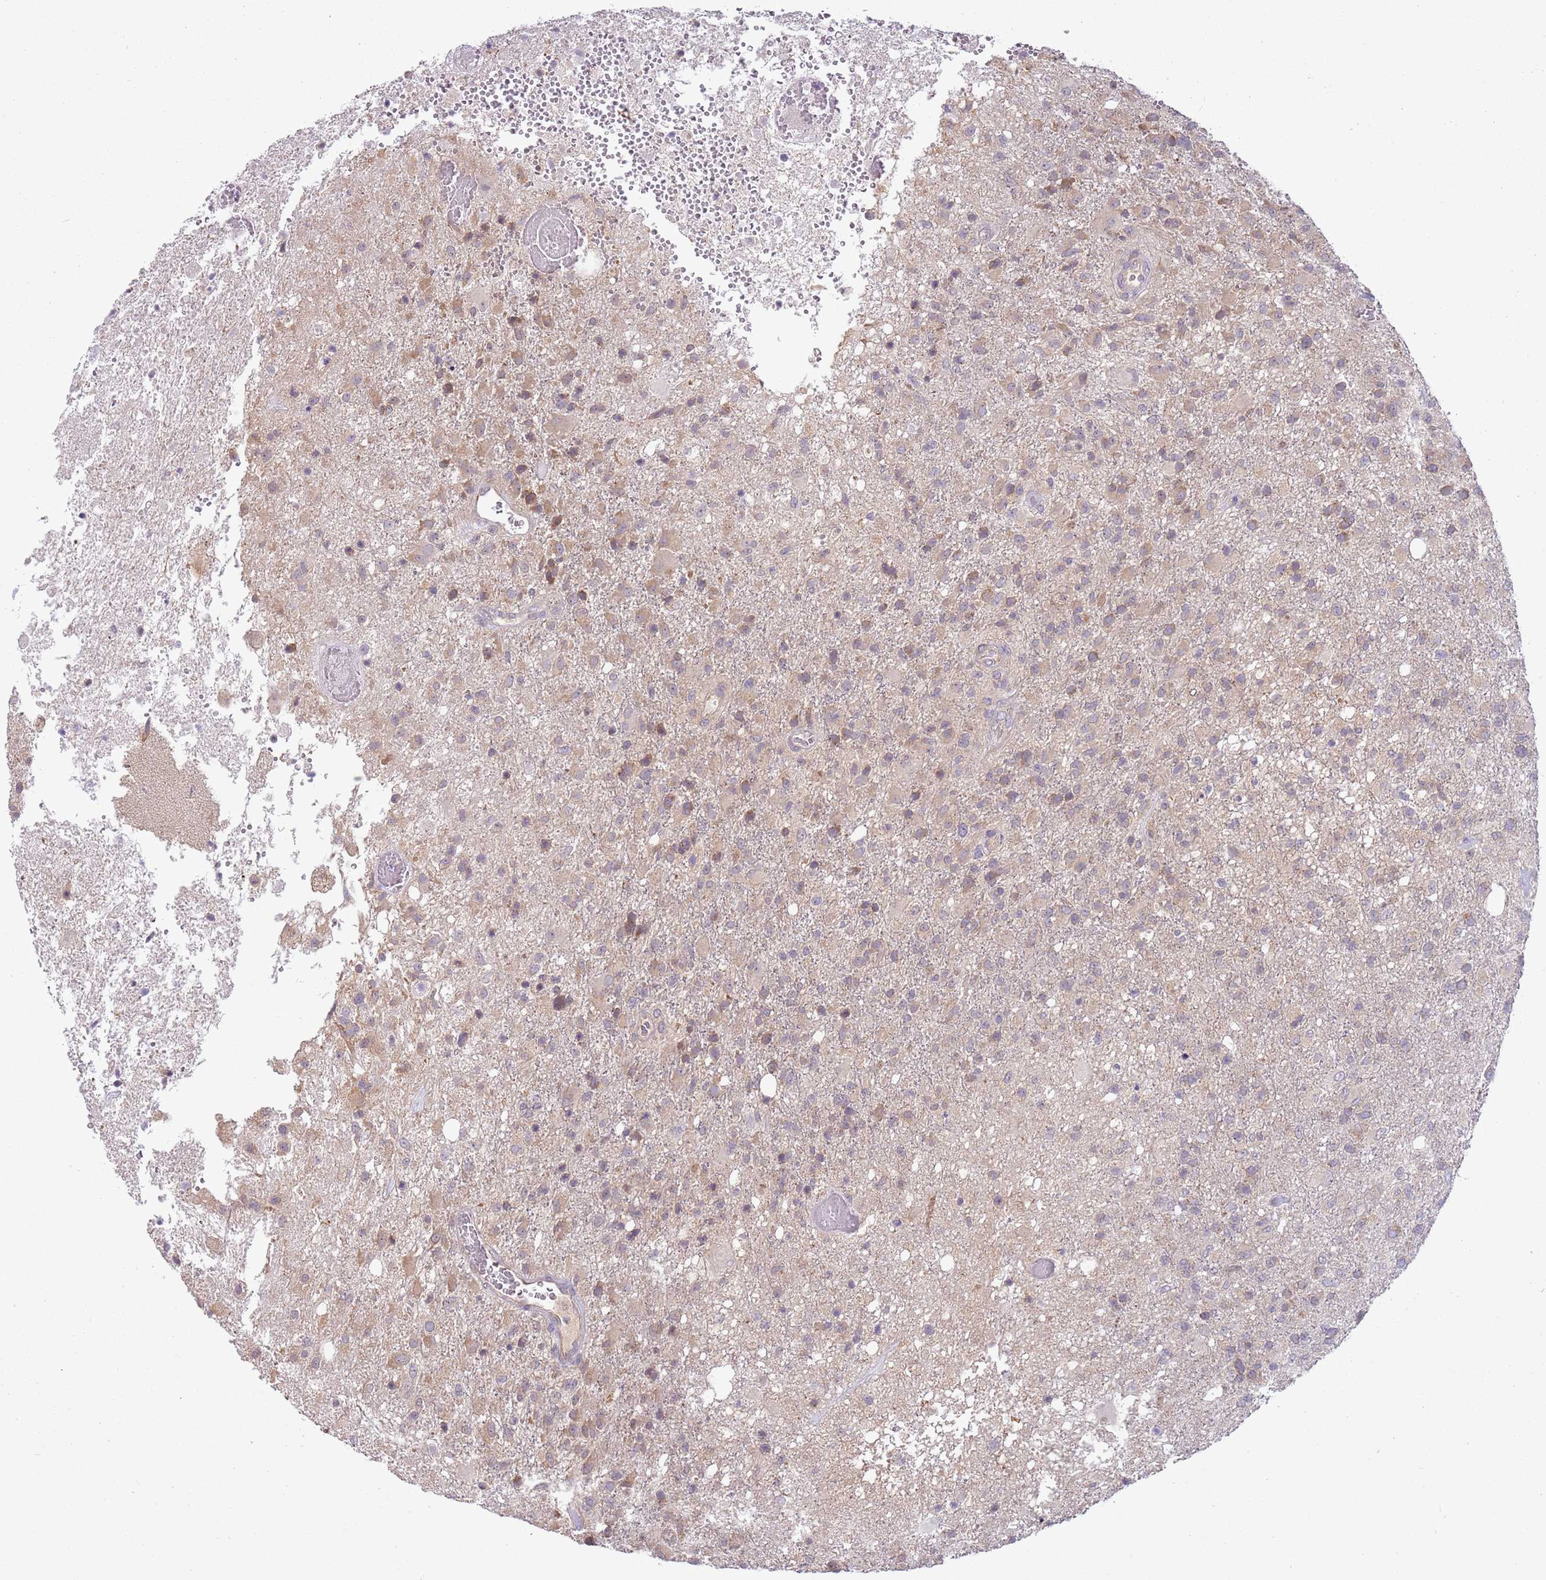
{"staining": {"intensity": "negative", "quantity": "none", "location": "none"}, "tissue": "glioma", "cell_type": "Tumor cells", "image_type": "cancer", "snomed": [{"axis": "morphology", "description": "Glioma, malignant, High grade"}, {"axis": "topography", "description": "Brain"}], "caption": "Tumor cells show no significant positivity in malignant glioma (high-grade).", "gene": "SKOR2", "patient": {"sex": "female", "age": 74}}